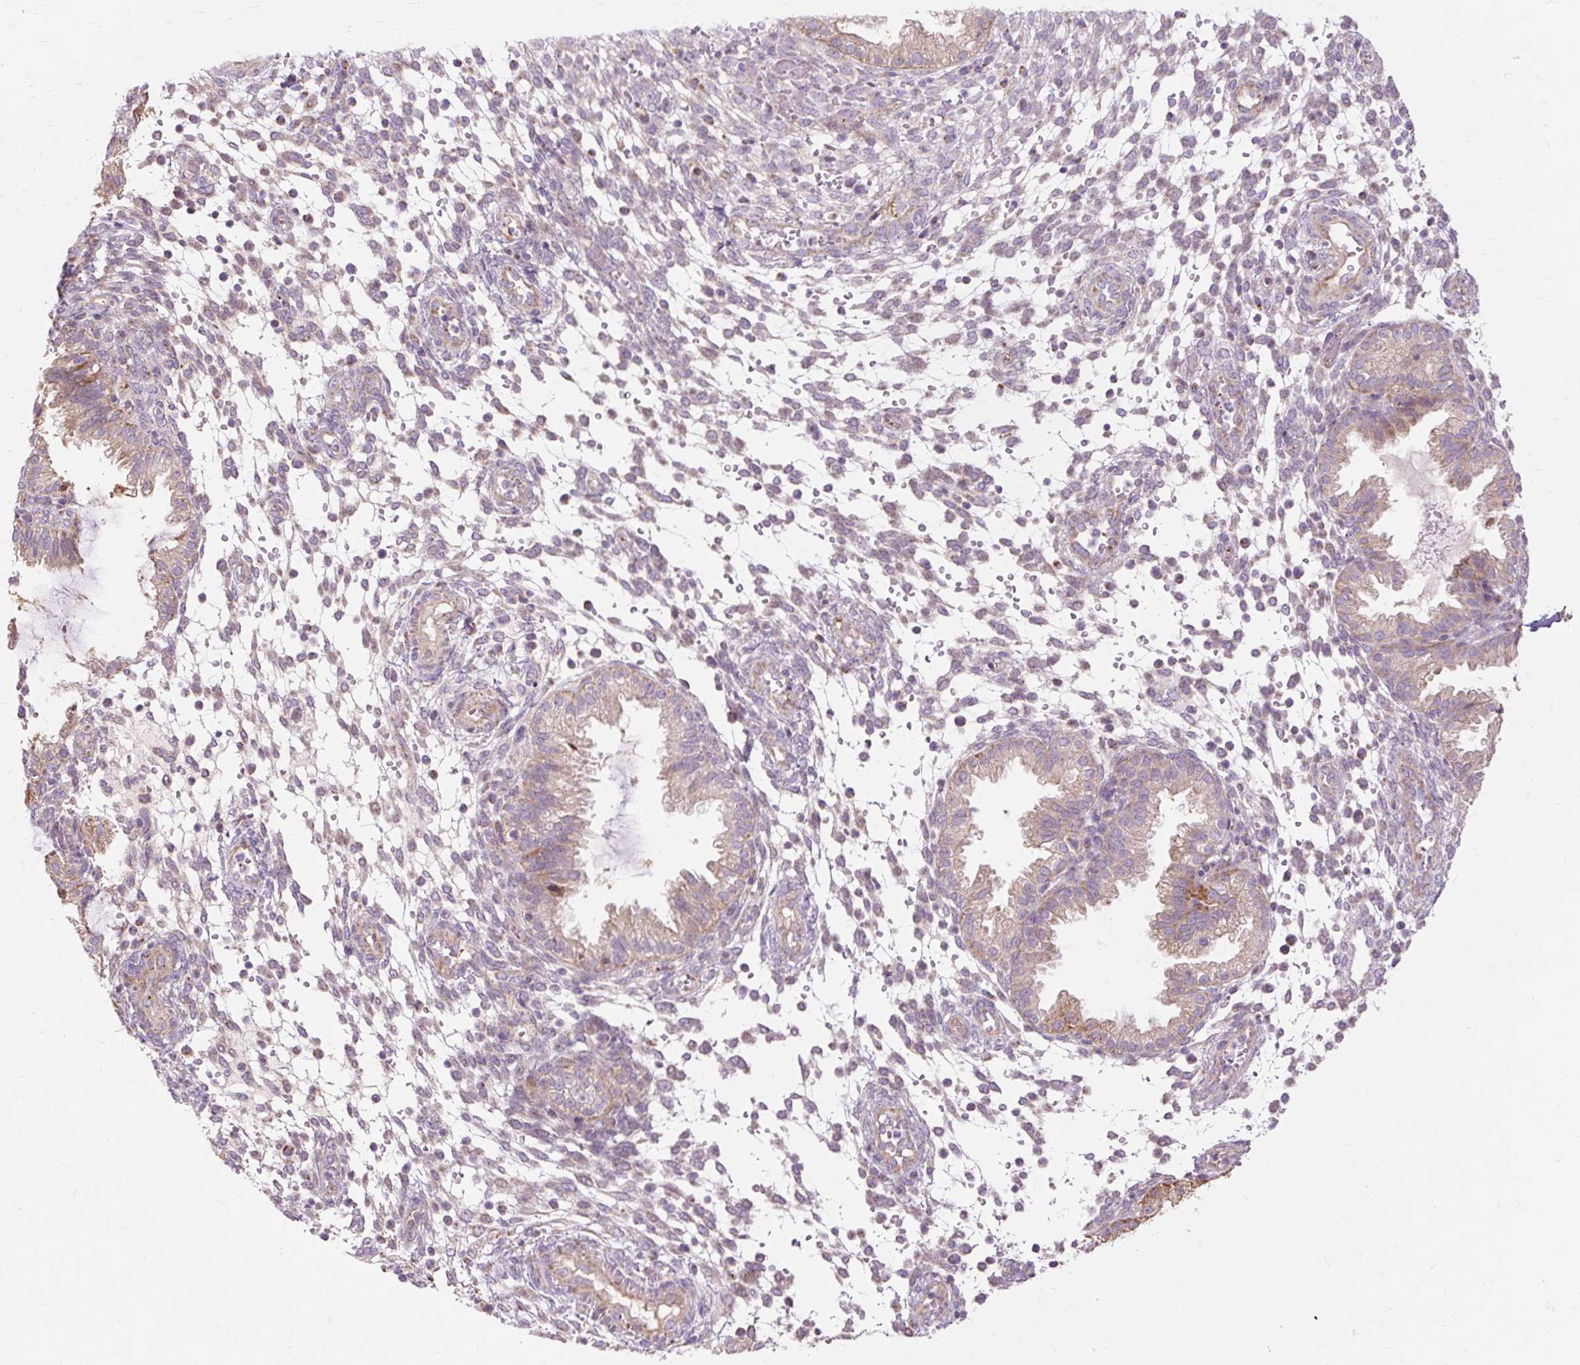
{"staining": {"intensity": "negative", "quantity": "none", "location": "none"}, "tissue": "endometrium", "cell_type": "Cells in endometrial stroma", "image_type": "normal", "snomed": [{"axis": "morphology", "description": "Normal tissue, NOS"}, {"axis": "topography", "description": "Endometrium"}], "caption": "This is an immunohistochemistry (IHC) micrograph of unremarkable endometrium. There is no staining in cells in endometrial stroma.", "gene": "PDZD2", "patient": {"sex": "female", "age": 33}}